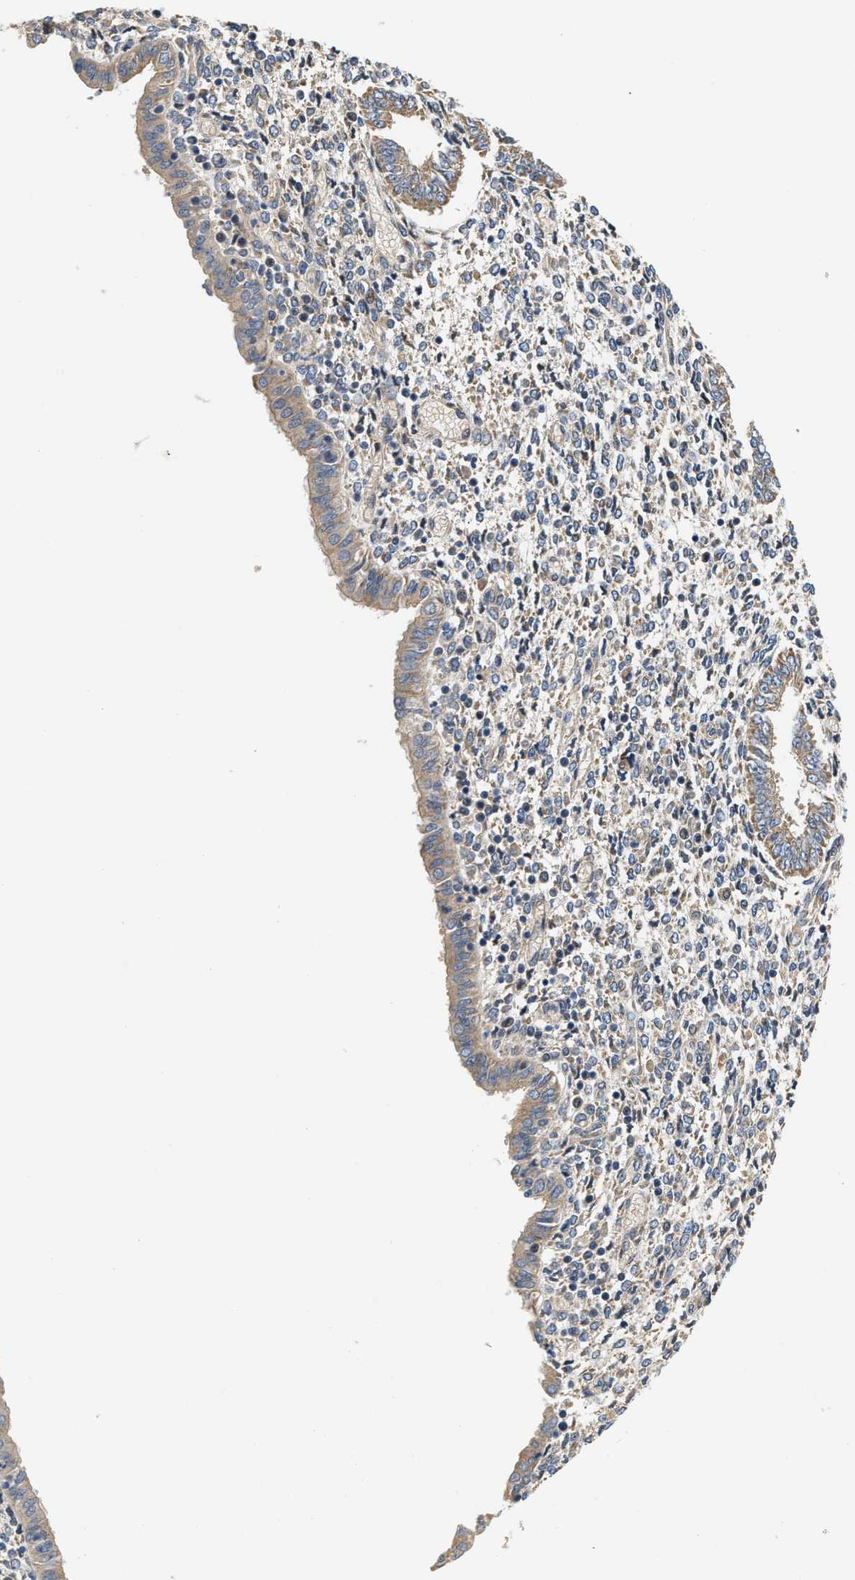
{"staining": {"intensity": "moderate", "quantity": "<25%", "location": "cytoplasmic/membranous"}, "tissue": "endometrium", "cell_type": "Cells in endometrial stroma", "image_type": "normal", "snomed": [{"axis": "morphology", "description": "Normal tissue, NOS"}, {"axis": "topography", "description": "Endometrium"}], "caption": "Immunohistochemistry (DAB (3,3'-diaminobenzidine)) staining of benign endometrium shows moderate cytoplasmic/membranous protein positivity in approximately <25% of cells in endometrial stroma. Using DAB (brown) and hematoxylin (blue) stains, captured at high magnification using brightfield microscopy.", "gene": "TNIP2", "patient": {"sex": "female", "age": 35}}